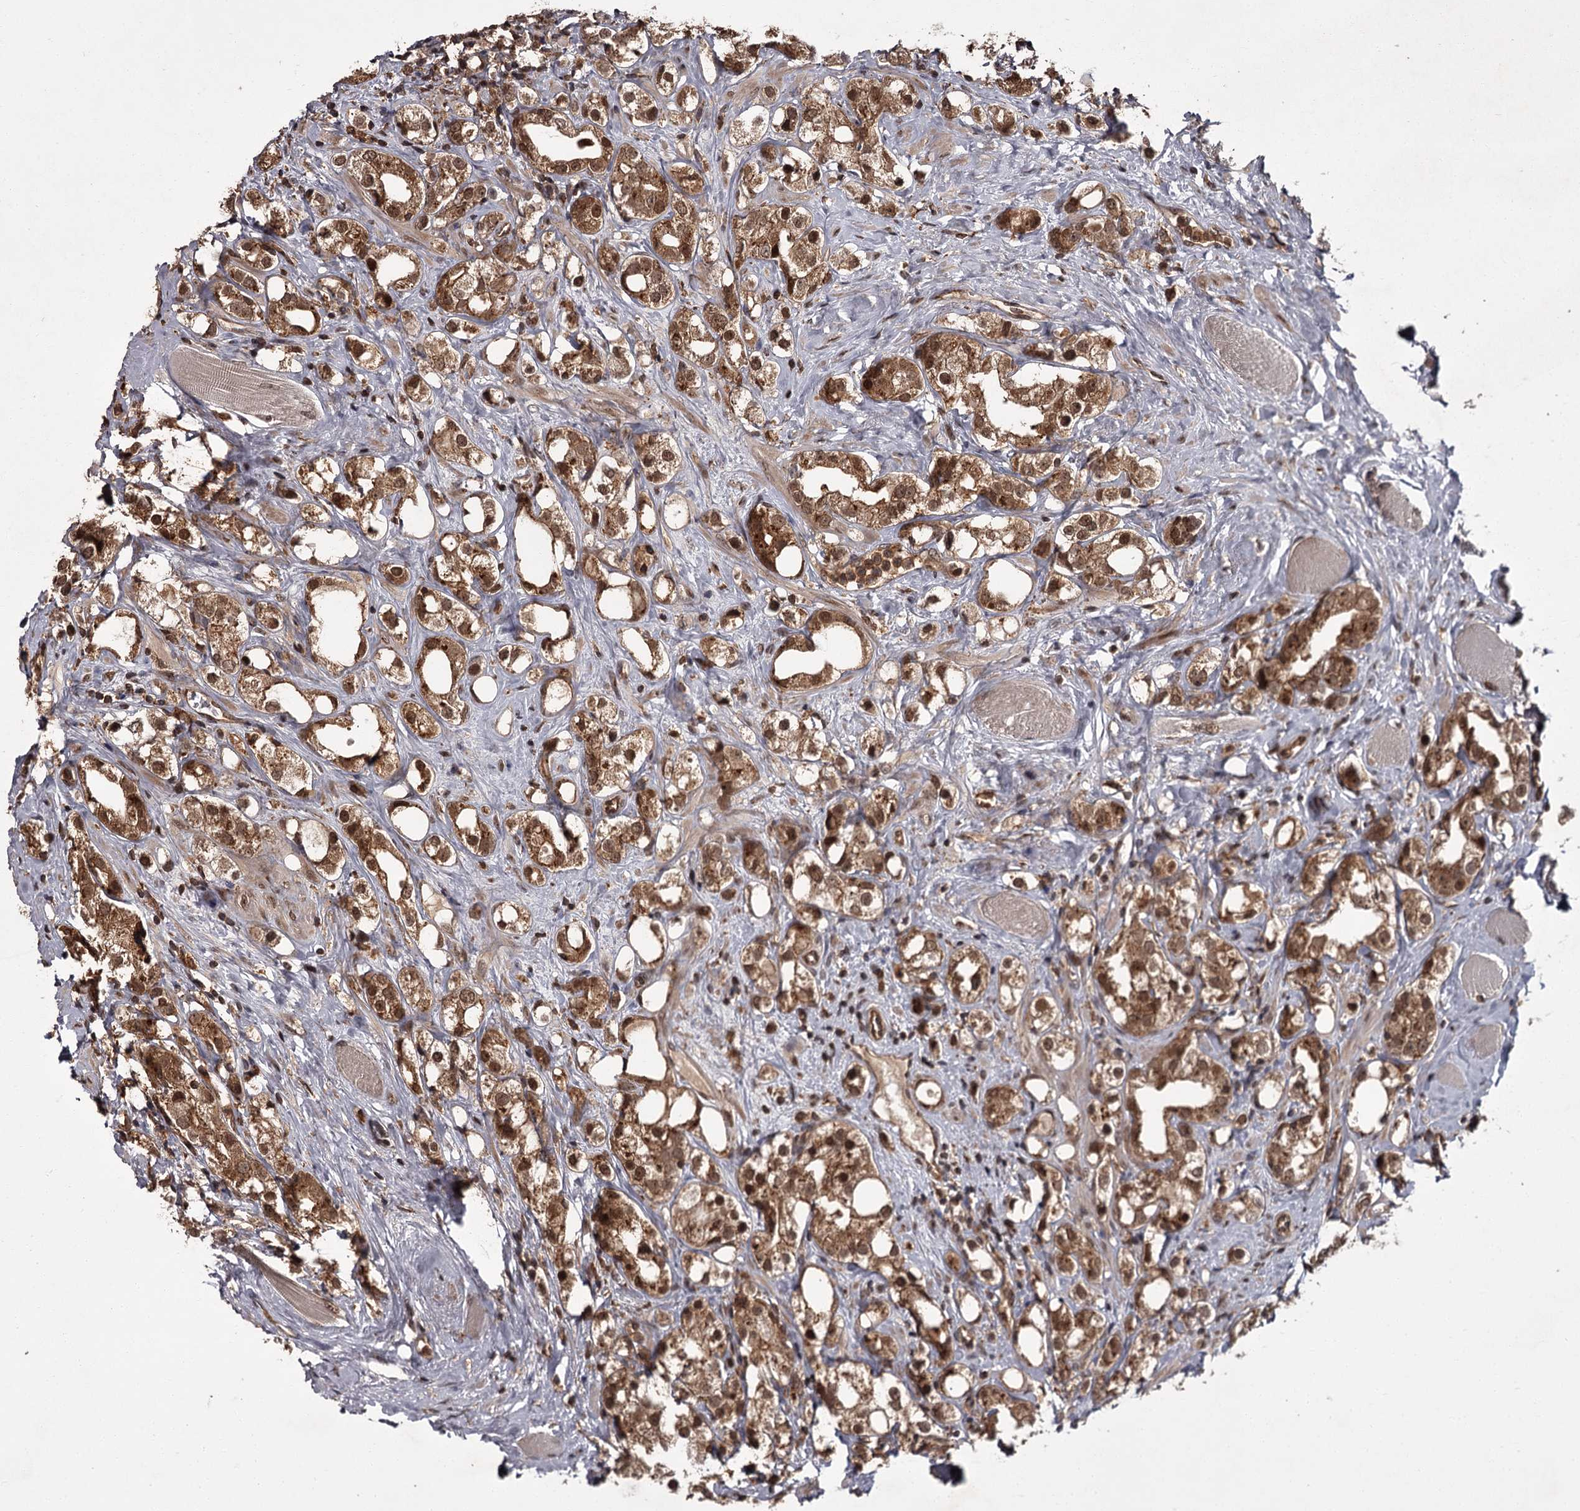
{"staining": {"intensity": "moderate", "quantity": ">75%", "location": "cytoplasmic/membranous,nuclear"}, "tissue": "prostate cancer", "cell_type": "Tumor cells", "image_type": "cancer", "snomed": [{"axis": "morphology", "description": "Adenocarcinoma, NOS"}, {"axis": "topography", "description": "Prostate"}], "caption": "Prostate adenocarcinoma stained for a protein (brown) reveals moderate cytoplasmic/membranous and nuclear positive positivity in approximately >75% of tumor cells.", "gene": "TBC1D23", "patient": {"sex": "male", "age": 79}}